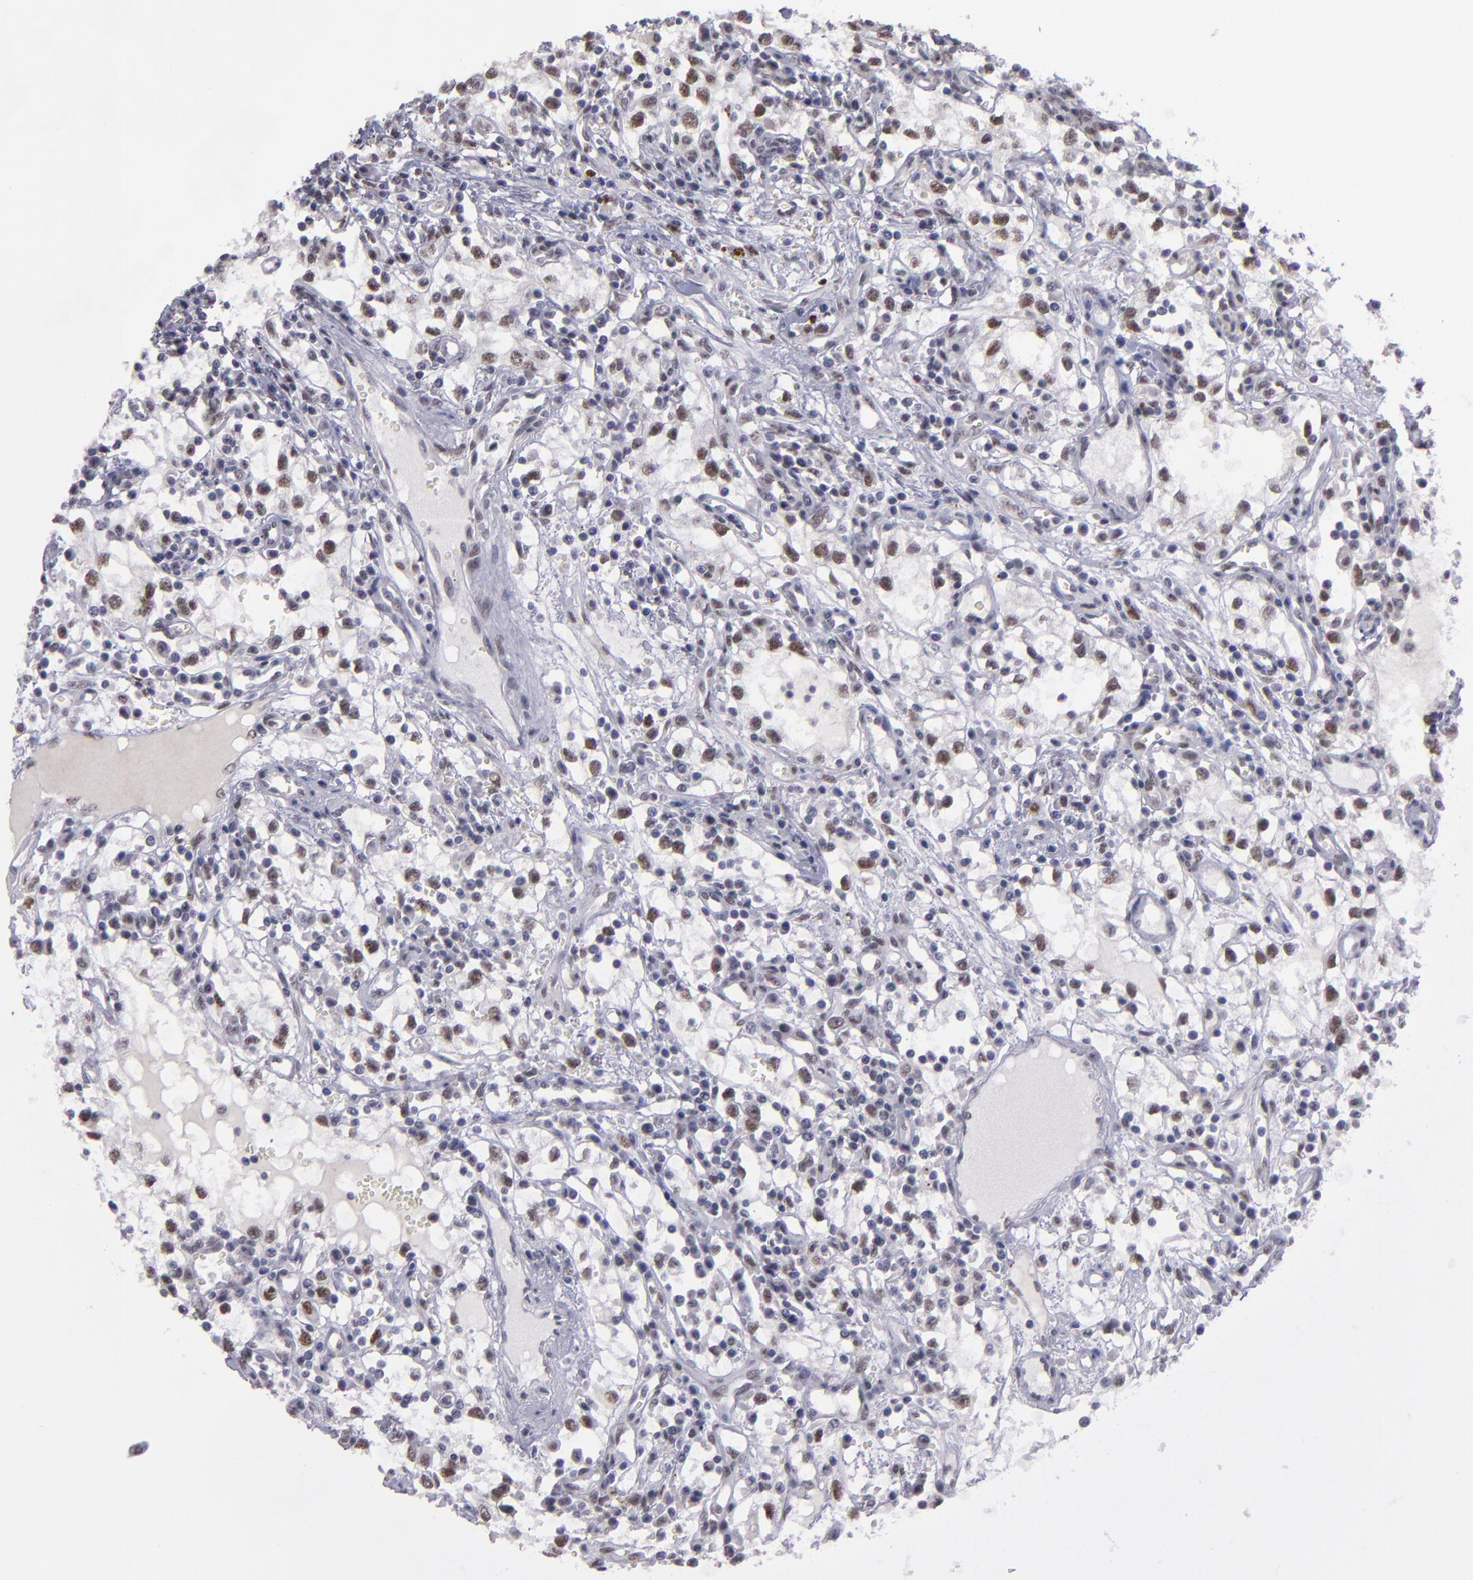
{"staining": {"intensity": "moderate", "quantity": "25%-75%", "location": "nuclear"}, "tissue": "renal cancer", "cell_type": "Tumor cells", "image_type": "cancer", "snomed": [{"axis": "morphology", "description": "Adenocarcinoma, NOS"}, {"axis": "topography", "description": "Kidney"}], "caption": "The immunohistochemical stain shows moderate nuclear positivity in tumor cells of renal cancer (adenocarcinoma) tissue.", "gene": "OTUB2", "patient": {"sex": "male", "age": 82}}